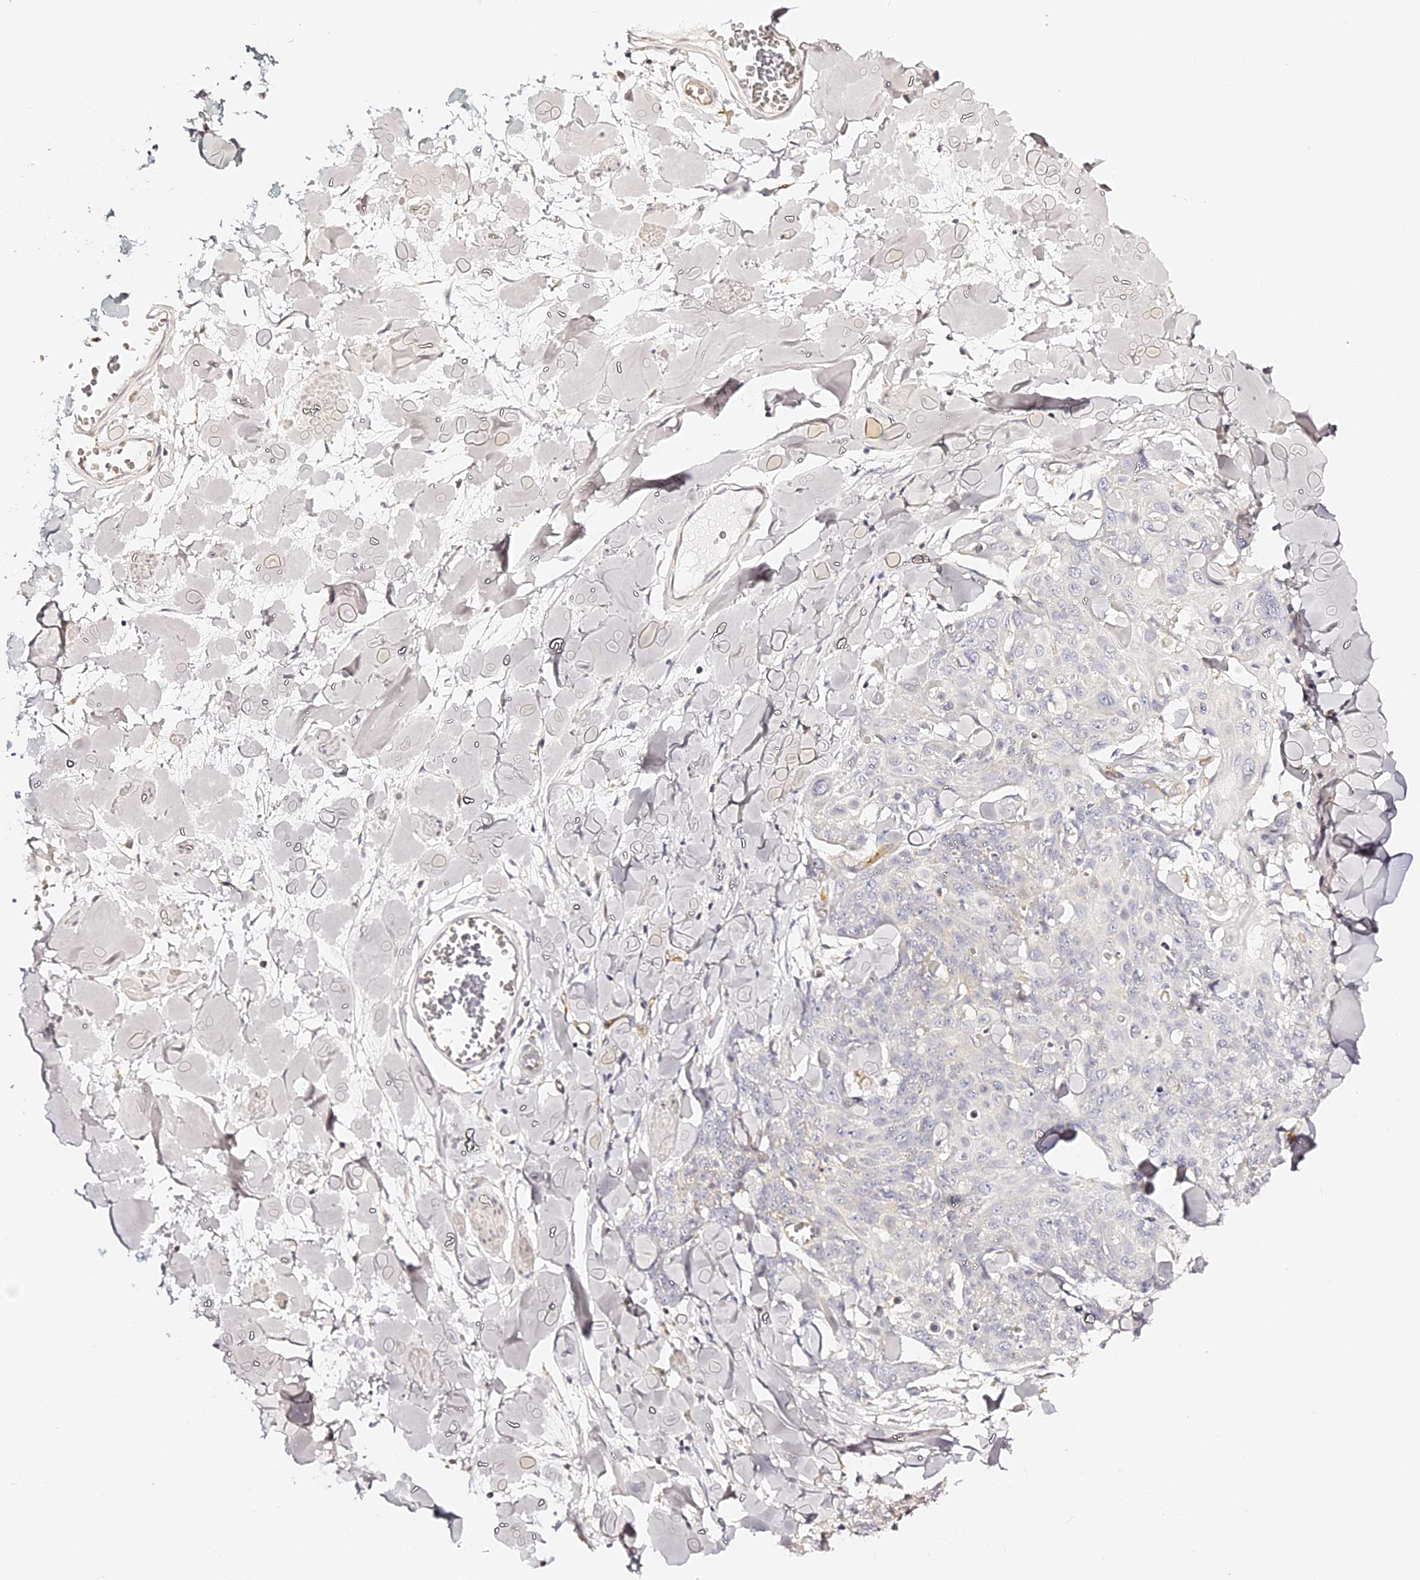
{"staining": {"intensity": "negative", "quantity": "none", "location": "none"}, "tissue": "skin cancer", "cell_type": "Tumor cells", "image_type": "cancer", "snomed": [{"axis": "morphology", "description": "Squamous cell carcinoma, NOS"}, {"axis": "topography", "description": "Skin"}, {"axis": "topography", "description": "Vulva"}], "caption": "An immunohistochemistry histopathology image of skin cancer (squamous cell carcinoma) is shown. There is no staining in tumor cells of skin cancer (squamous cell carcinoma). (Brightfield microscopy of DAB (3,3'-diaminobenzidine) immunohistochemistry at high magnification).", "gene": "SLC1A3", "patient": {"sex": "female", "age": 85}}